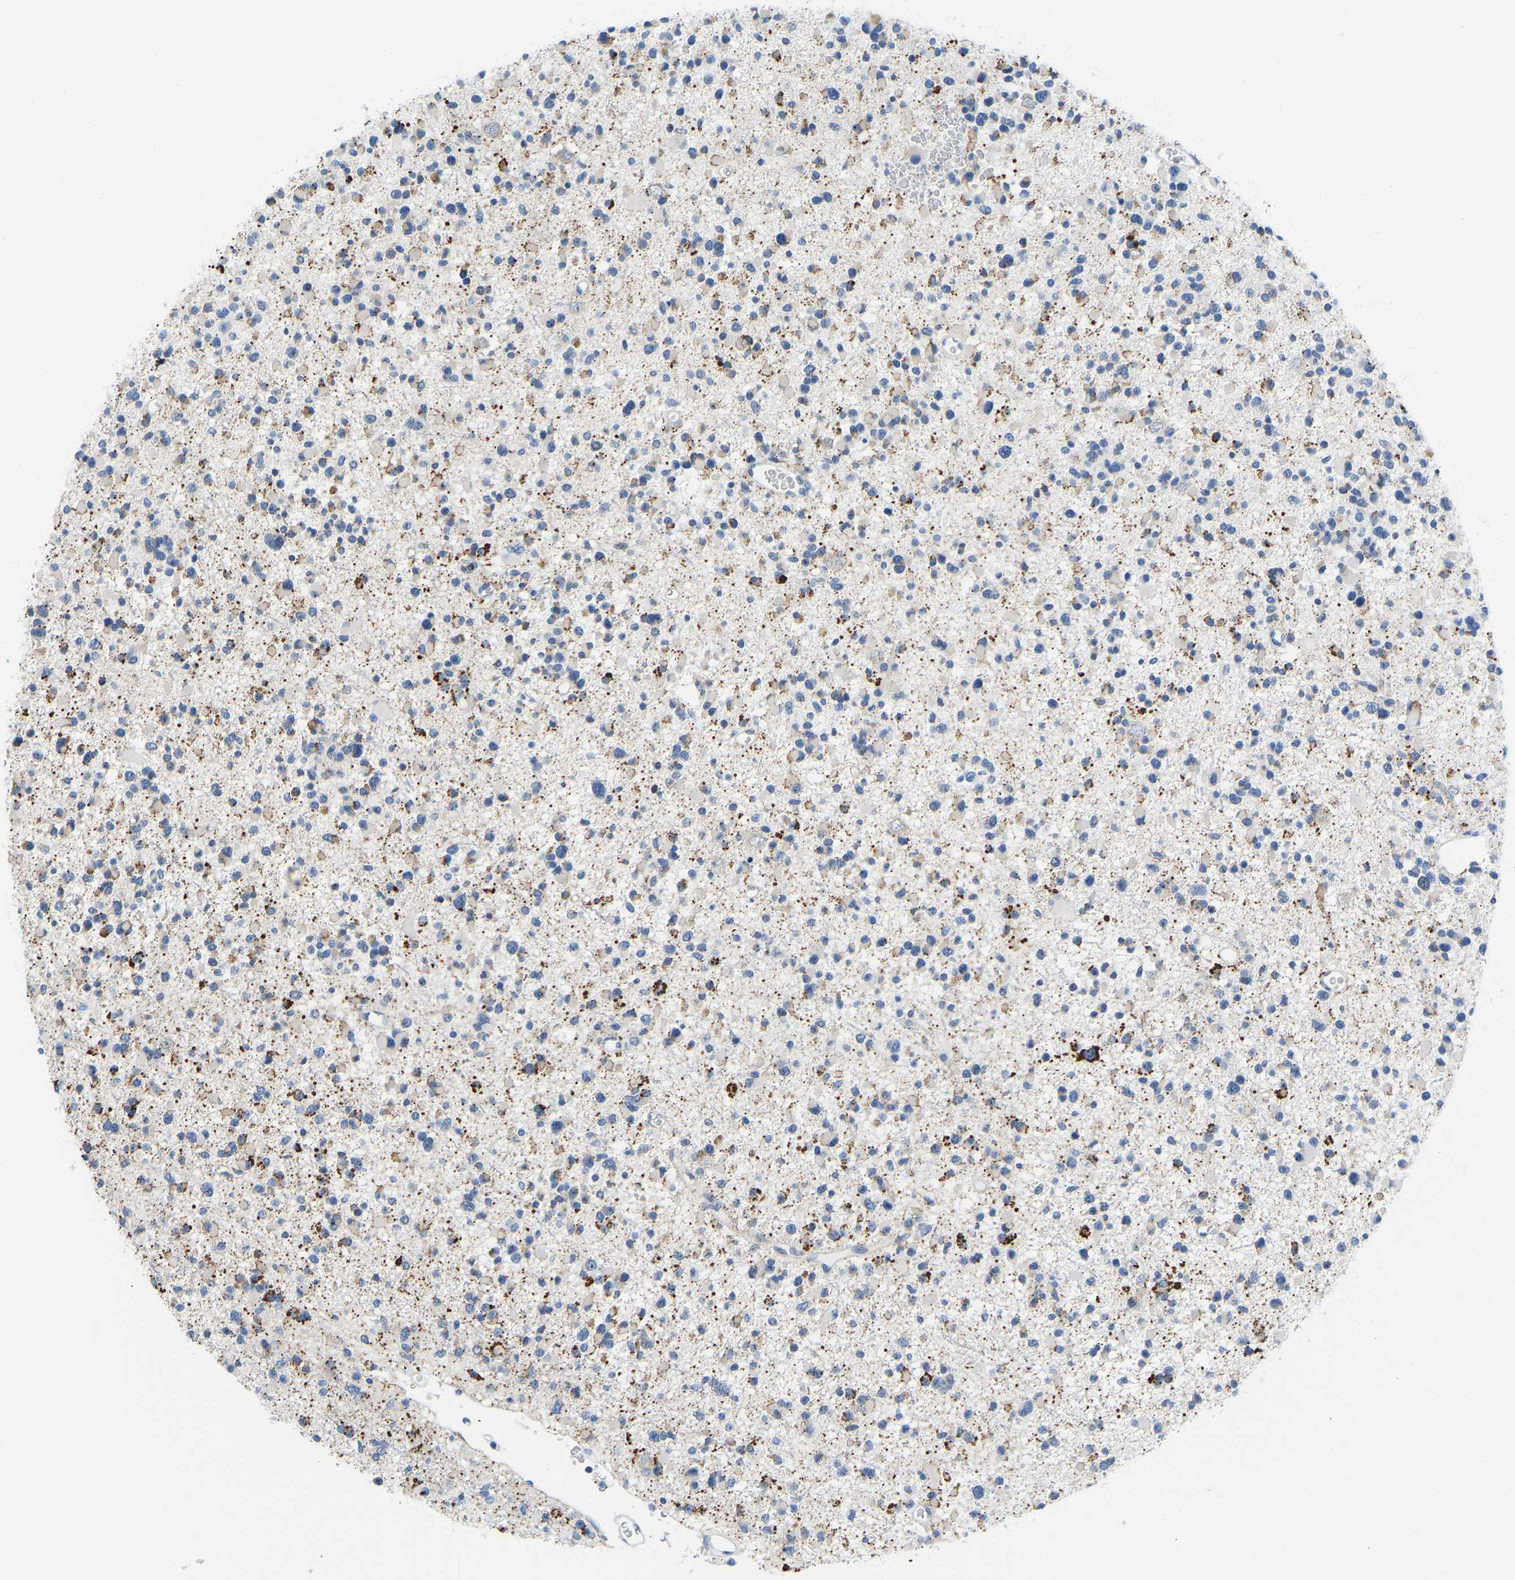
{"staining": {"intensity": "negative", "quantity": "none", "location": "none"}, "tissue": "glioma", "cell_type": "Tumor cells", "image_type": "cancer", "snomed": [{"axis": "morphology", "description": "Glioma, malignant, Low grade"}, {"axis": "topography", "description": "Brain"}], "caption": "This is a photomicrograph of immunohistochemistry staining of glioma, which shows no expression in tumor cells. (DAB immunohistochemistry, high magnification).", "gene": "VRK1", "patient": {"sex": "female", "age": 22}}